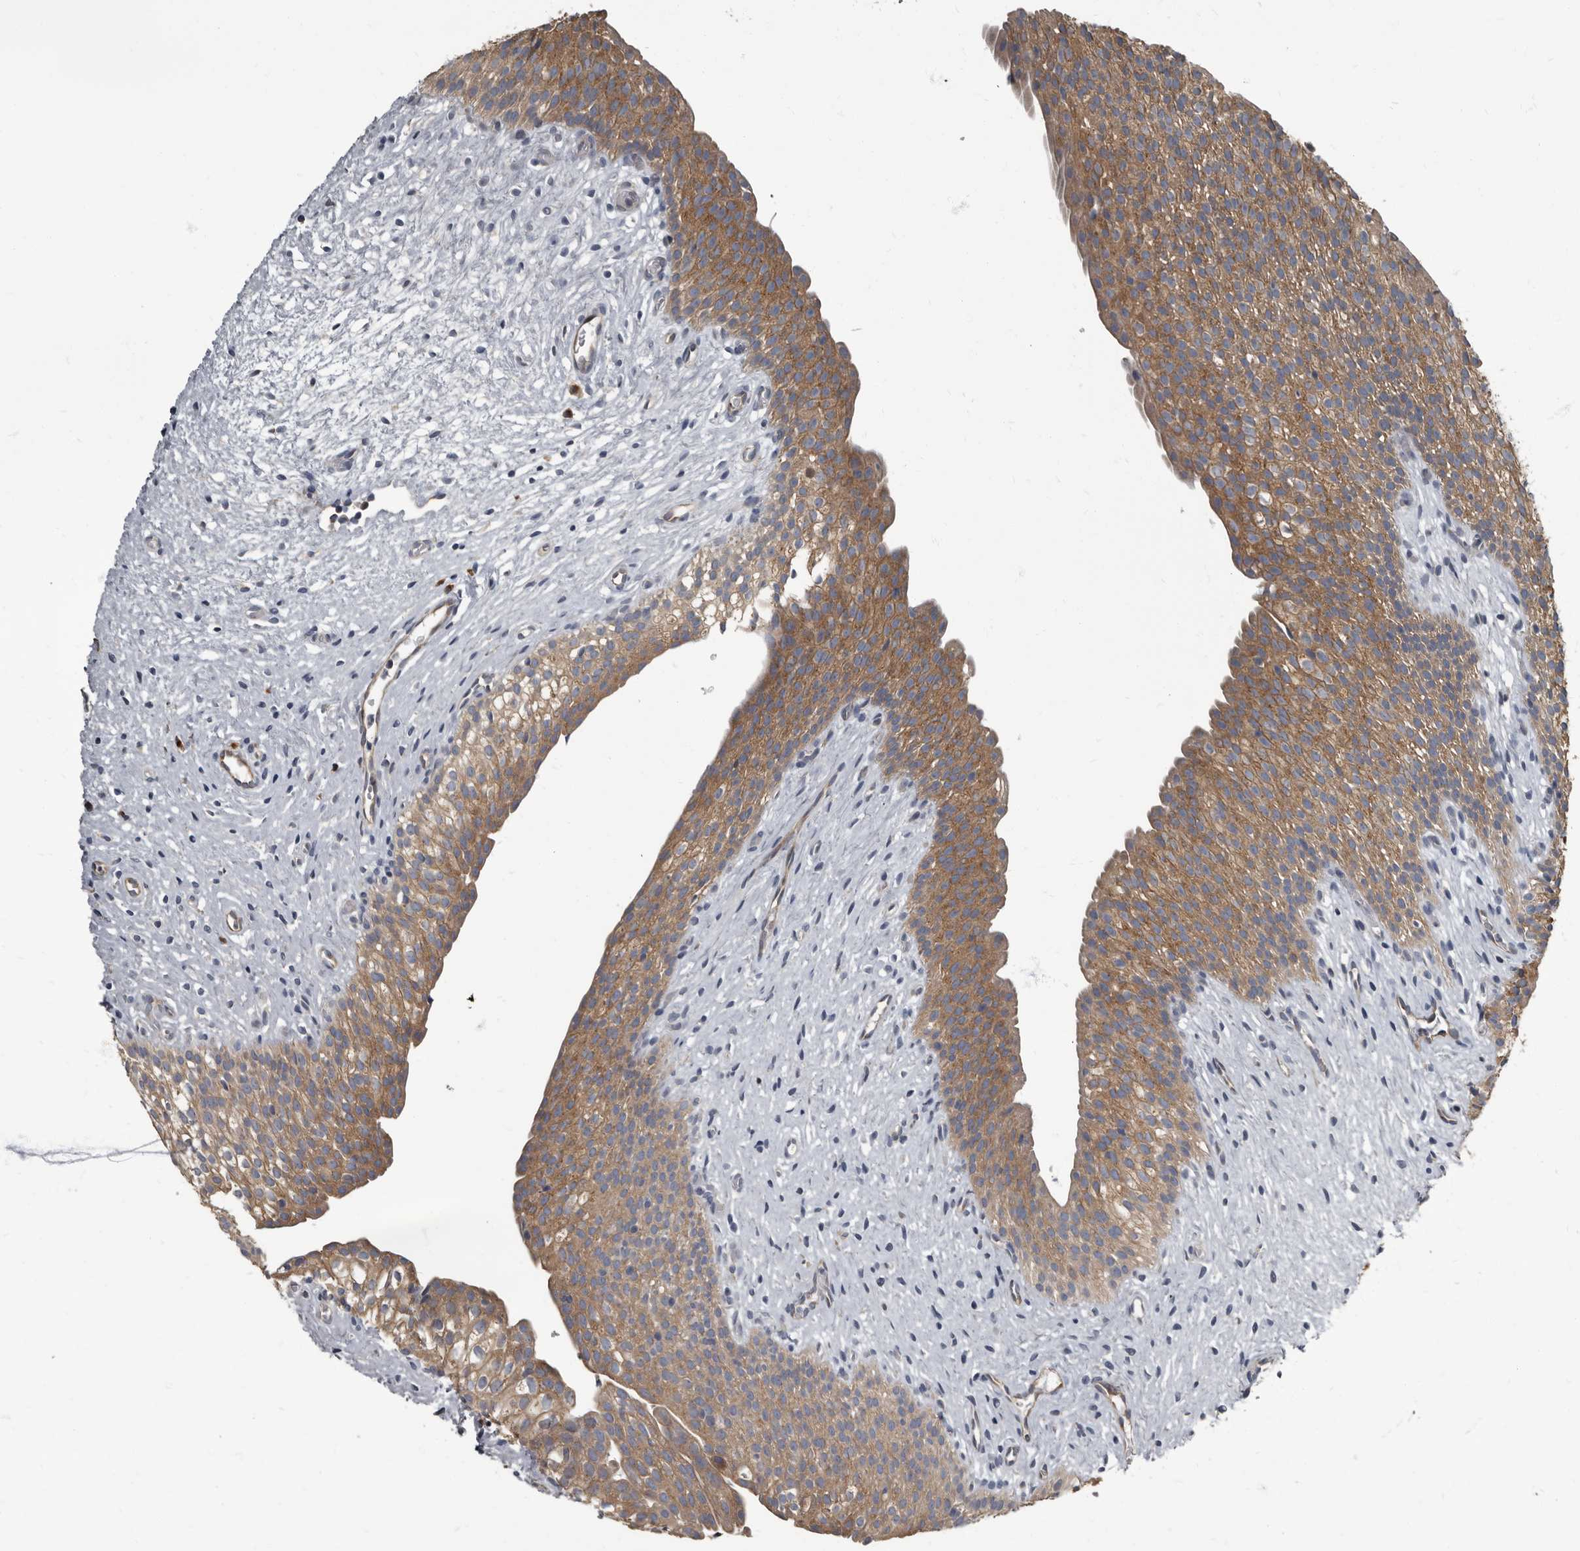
{"staining": {"intensity": "moderate", "quantity": ">75%", "location": "cytoplasmic/membranous"}, "tissue": "urinary bladder", "cell_type": "Urothelial cells", "image_type": "normal", "snomed": [{"axis": "morphology", "description": "Normal tissue, NOS"}, {"axis": "topography", "description": "Urinary bladder"}], "caption": "Brown immunohistochemical staining in benign human urinary bladder displays moderate cytoplasmic/membranous positivity in about >75% of urothelial cells.", "gene": "TPD52L1", "patient": {"sex": "male", "age": 1}}